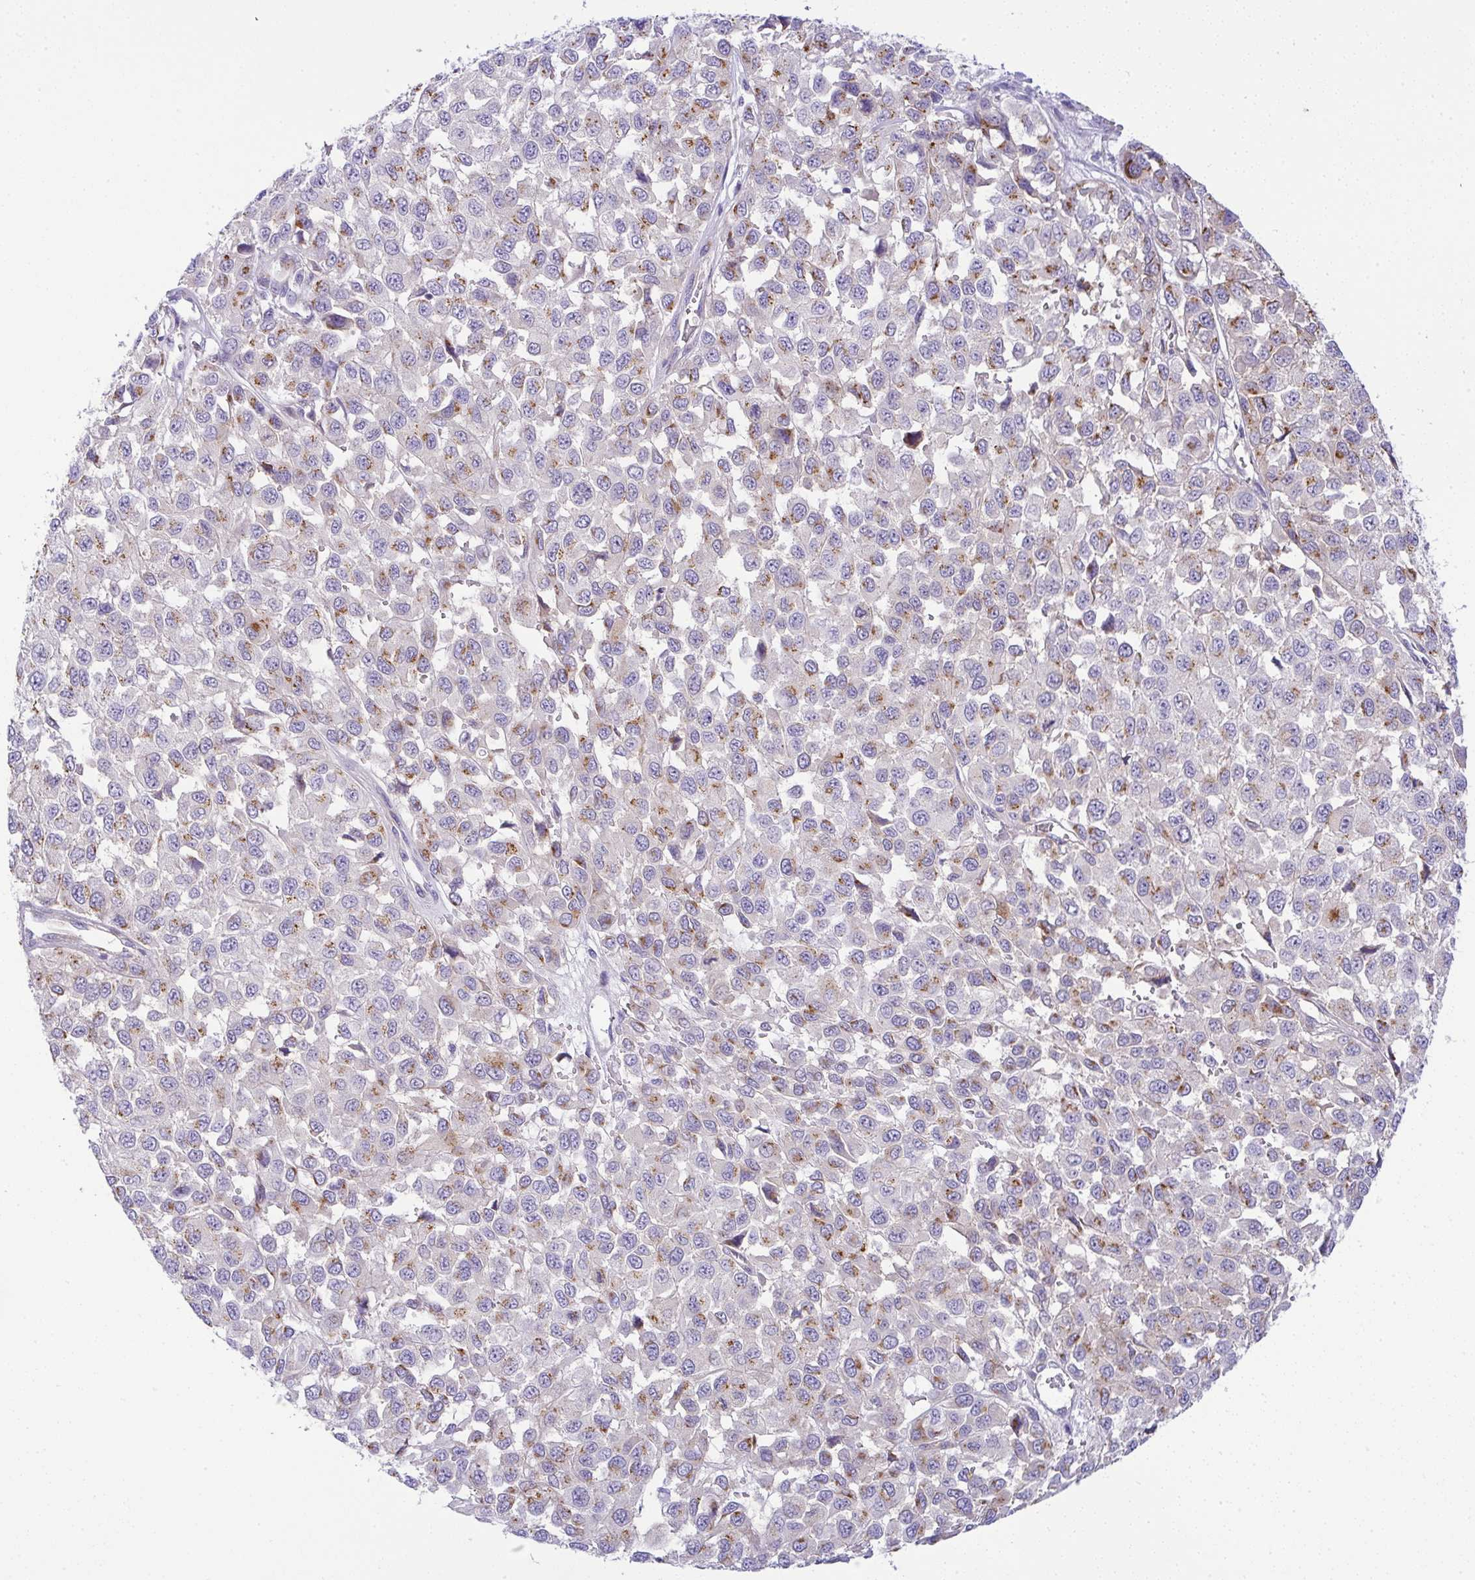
{"staining": {"intensity": "moderate", "quantity": "25%-75%", "location": "cytoplasmic/membranous"}, "tissue": "melanoma", "cell_type": "Tumor cells", "image_type": "cancer", "snomed": [{"axis": "morphology", "description": "Malignant melanoma, NOS"}, {"axis": "topography", "description": "Skin"}], "caption": "Protein staining reveals moderate cytoplasmic/membranous staining in approximately 25%-75% of tumor cells in malignant melanoma.", "gene": "FAM177A1", "patient": {"sex": "male", "age": 62}}